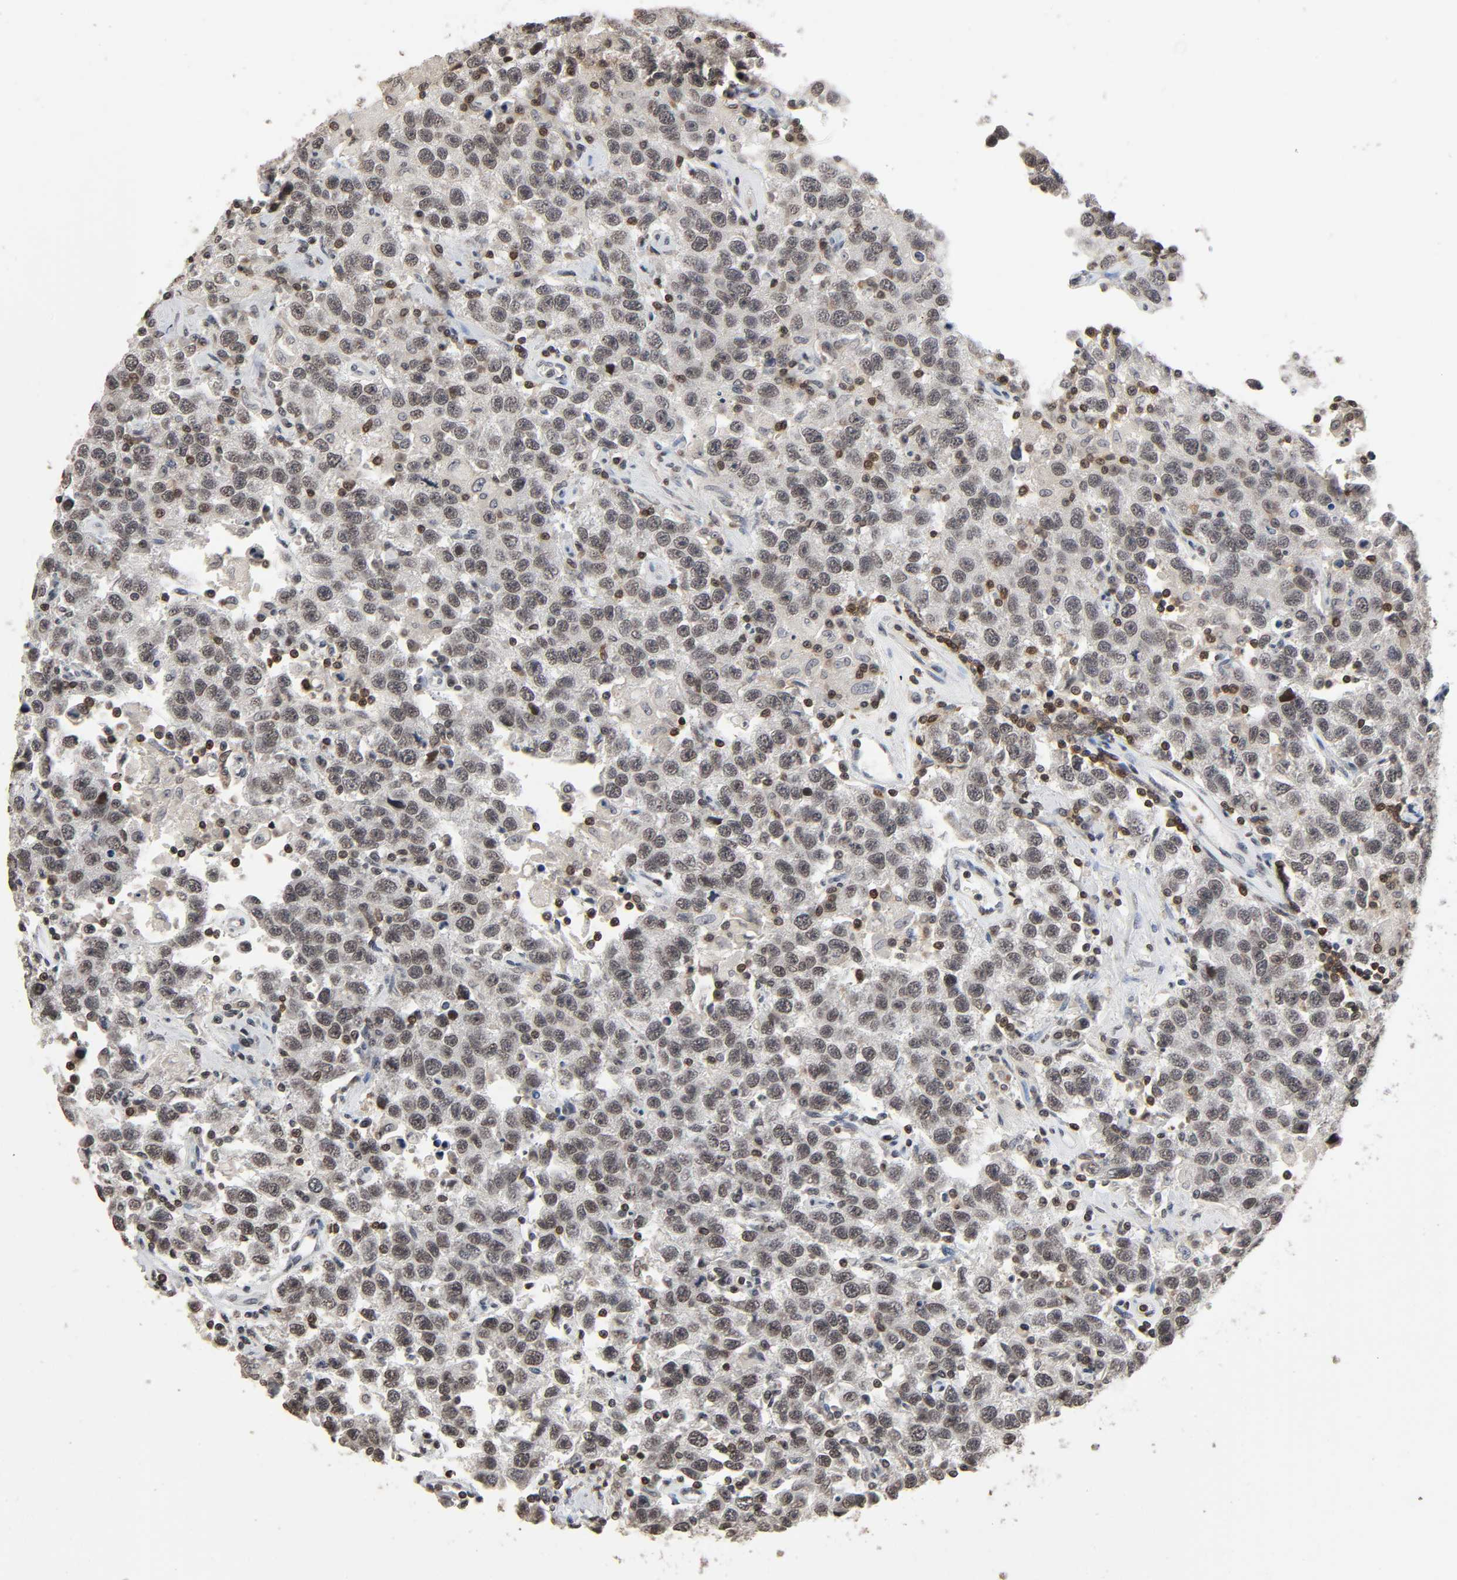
{"staining": {"intensity": "weak", "quantity": "<25%", "location": "nuclear"}, "tissue": "testis cancer", "cell_type": "Tumor cells", "image_type": "cancer", "snomed": [{"axis": "morphology", "description": "Seminoma, NOS"}, {"axis": "topography", "description": "Testis"}], "caption": "A micrograph of testis cancer (seminoma) stained for a protein demonstrates no brown staining in tumor cells.", "gene": "STK4", "patient": {"sex": "male", "age": 41}}